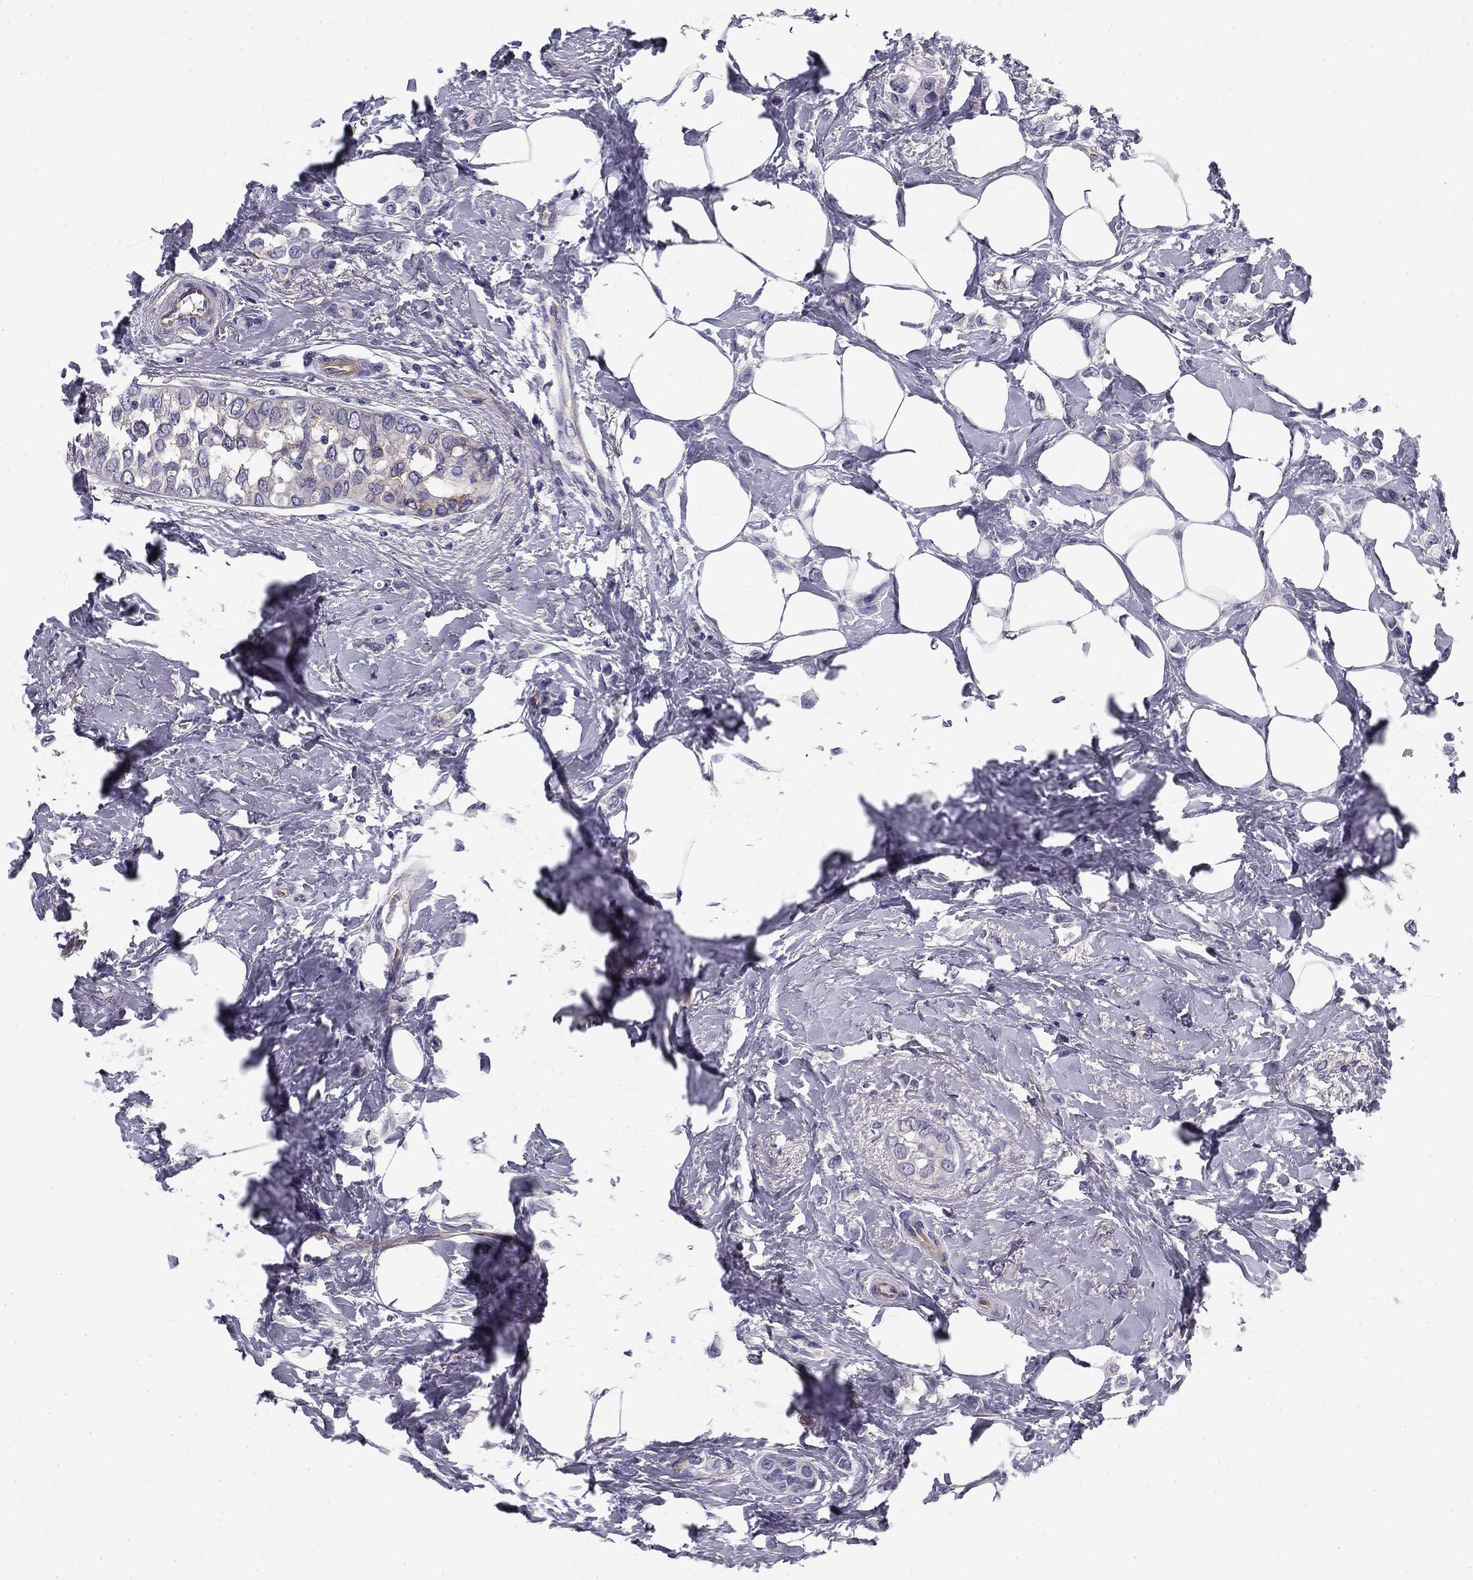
{"staining": {"intensity": "weak", "quantity": "<25%", "location": "cytoplasmic/membranous"}, "tissue": "breast cancer", "cell_type": "Tumor cells", "image_type": "cancer", "snomed": [{"axis": "morphology", "description": "Lobular carcinoma"}, {"axis": "topography", "description": "Breast"}], "caption": "Breast cancer was stained to show a protein in brown. There is no significant staining in tumor cells.", "gene": "FLNC", "patient": {"sex": "female", "age": 66}}